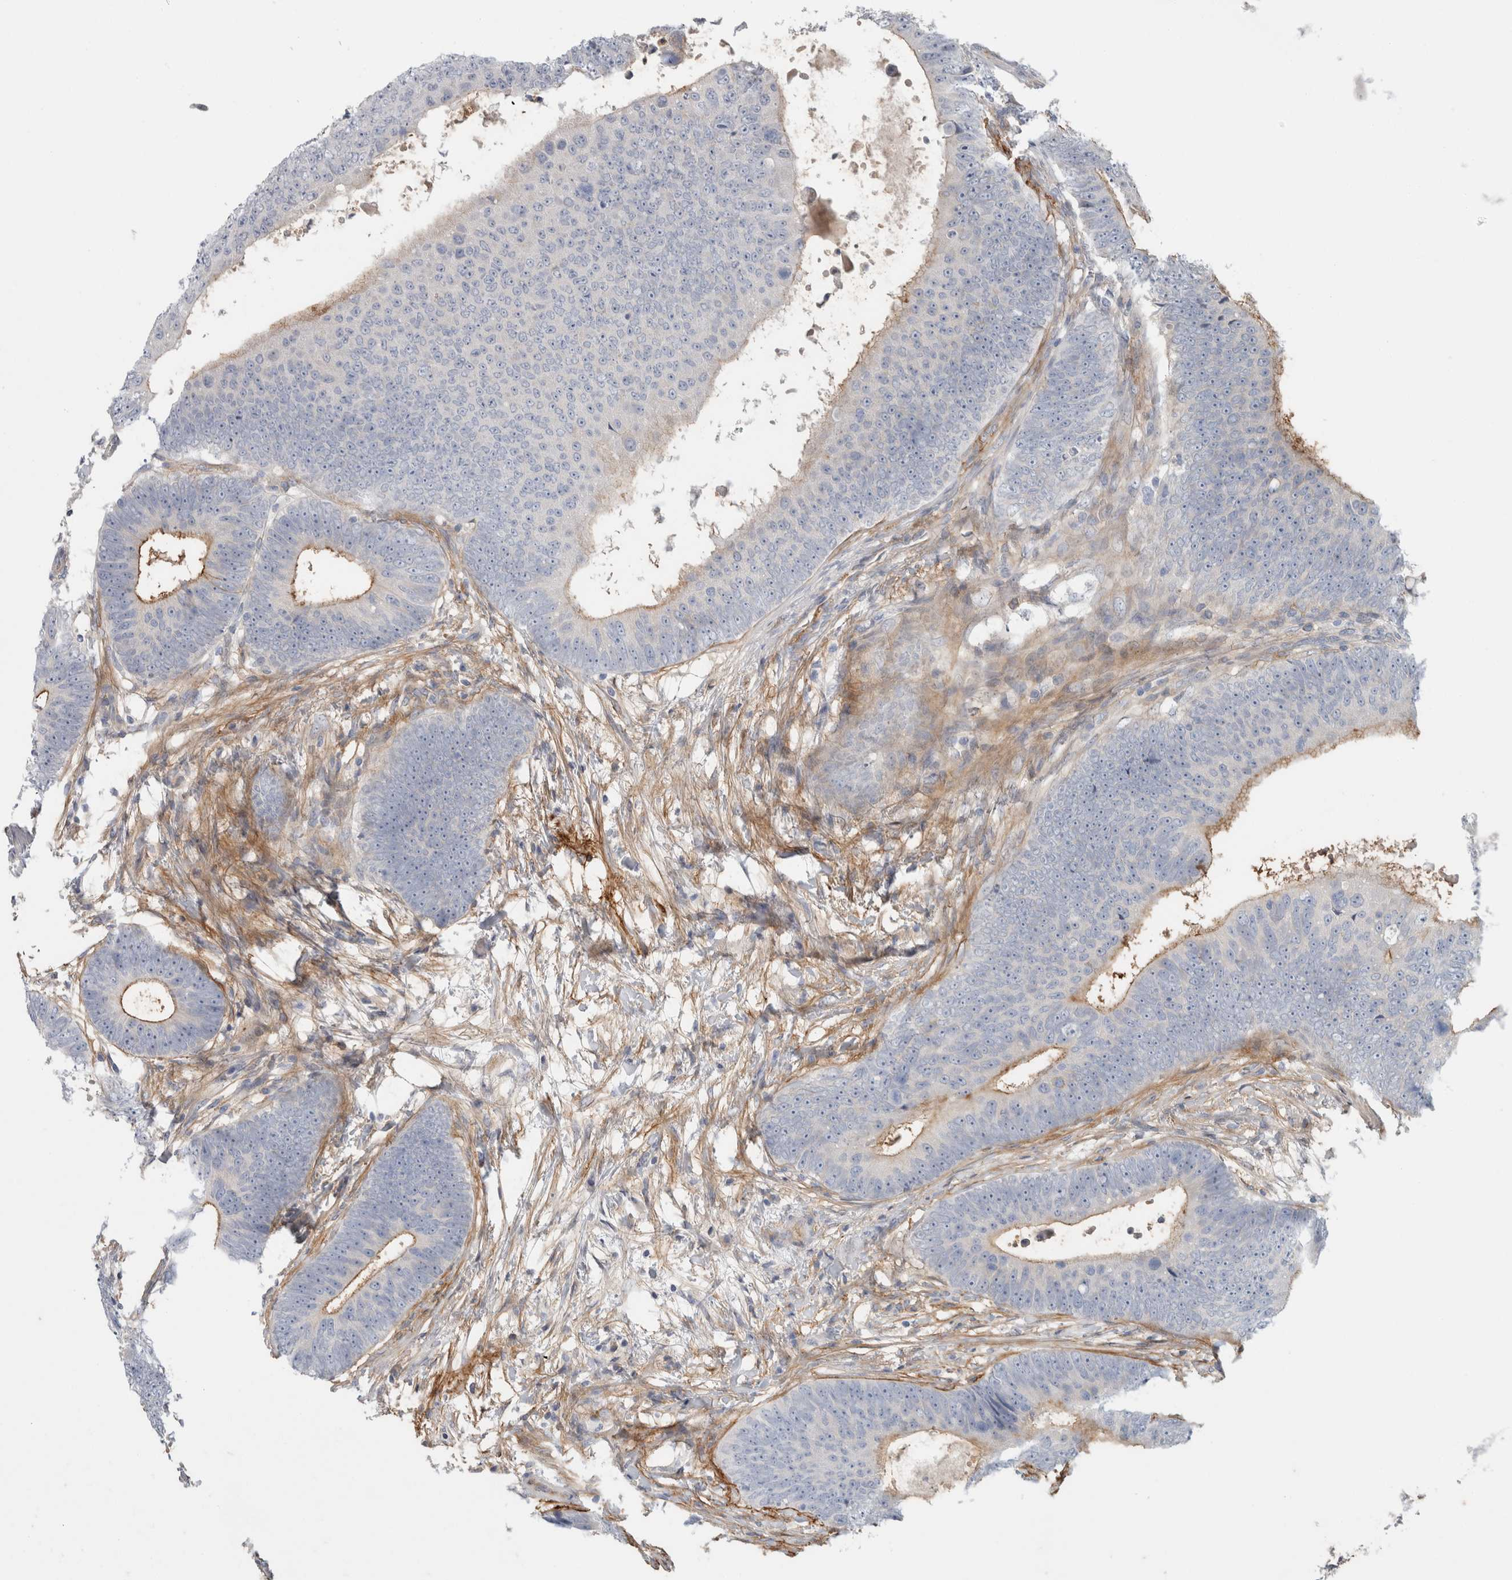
{"staining": {"intensity": "negative", "quantity": "none", "location": "none"}, "tissue": "colorectal cancer", "cell_type": "Tumor cells", "image_type": "cancer", "snomed": [{"axis": "morphology", "description": "Adenocarcinoma, NOS"}, {"axis": "topography", "description": "Colon"}], "caption": "The IHC image has no significant positivity in tumor cells of colorectal cancer (adenocarcinoma) tissue.", "gene": "CD55", "patient": {"sex": "male", "age": 56}}